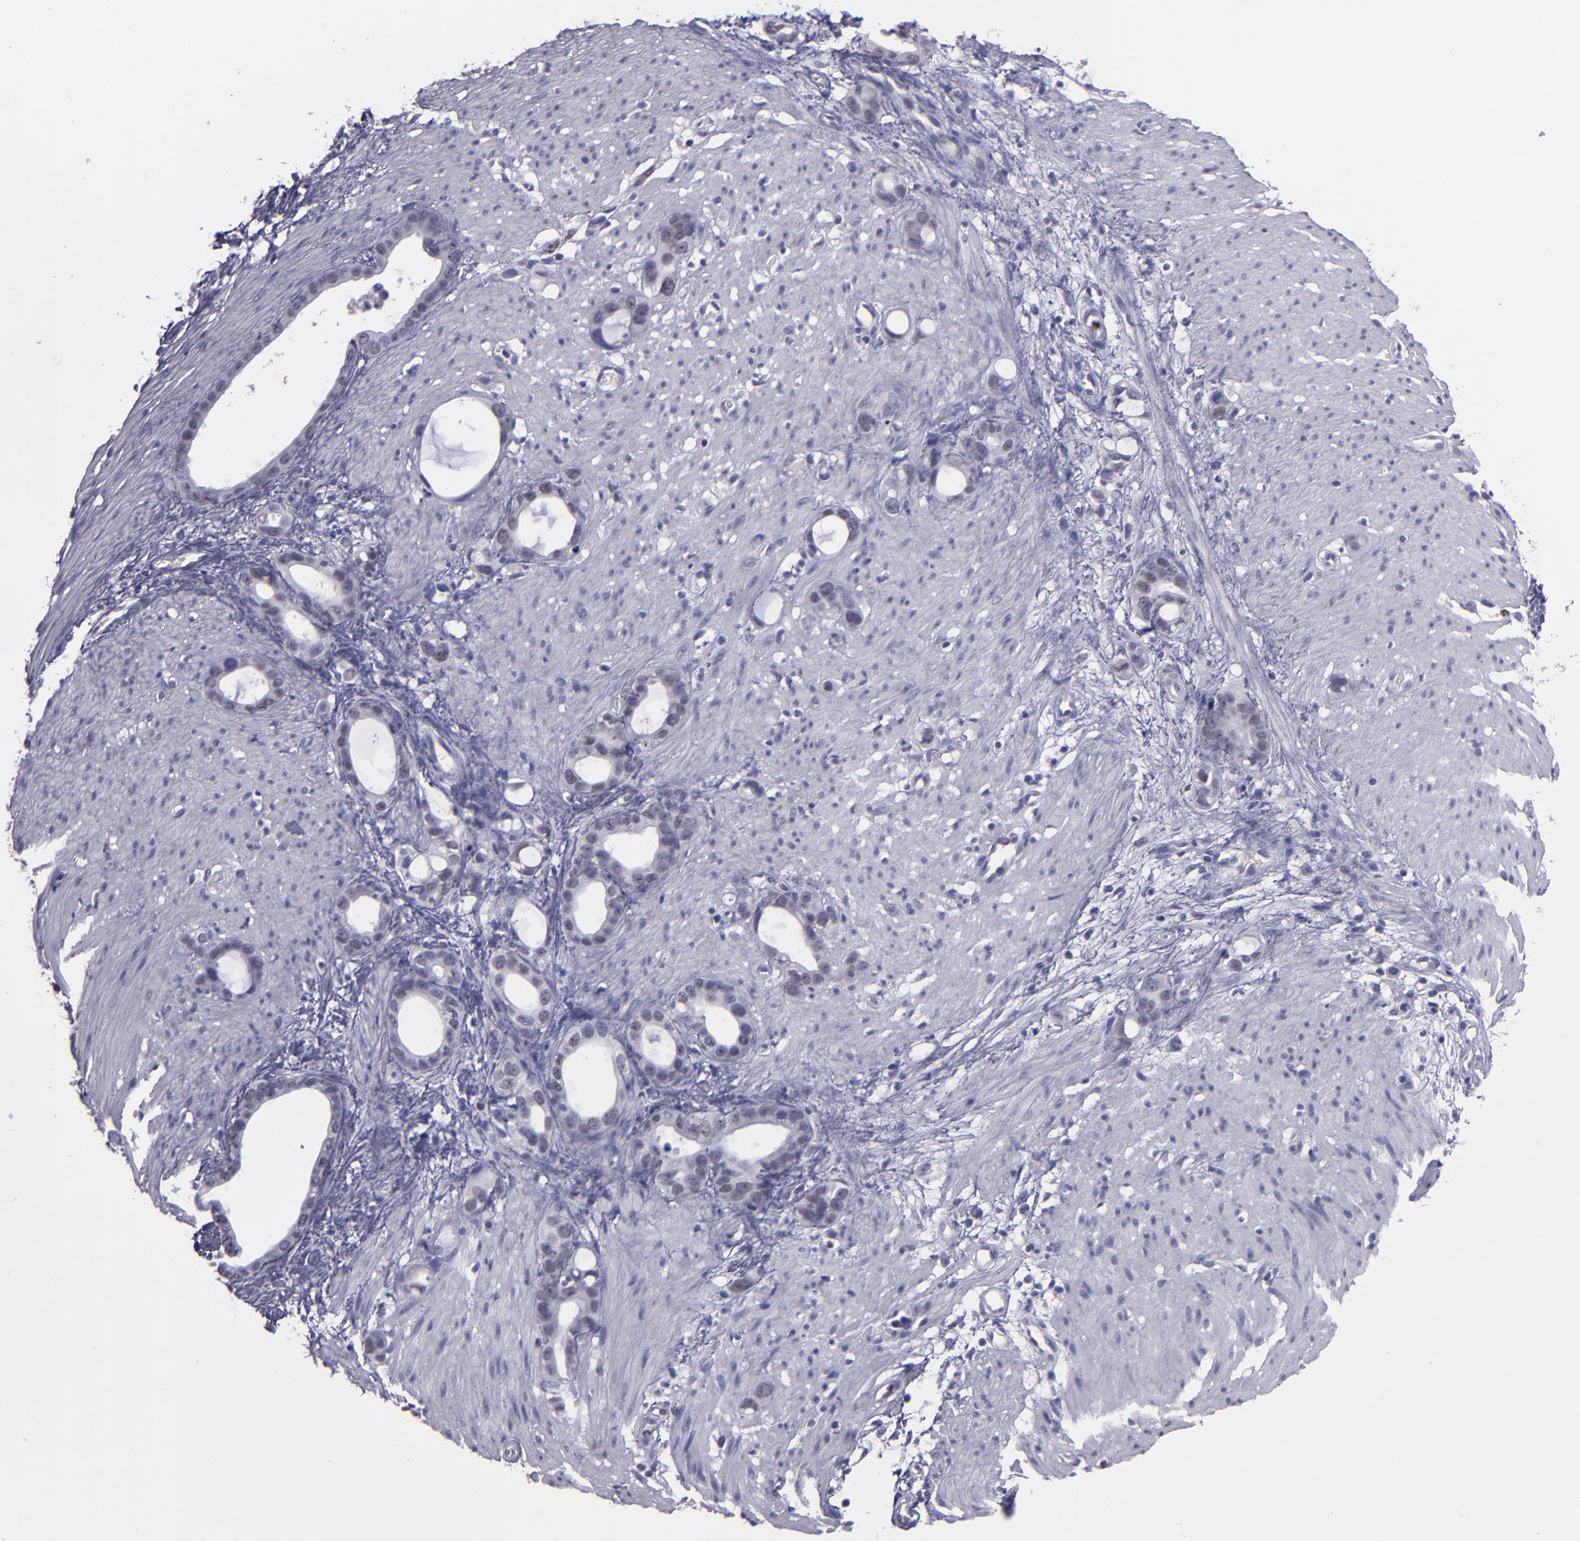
{"staining": {"intensity": "negative", "quantity": "none", "location": "none"}, "tissue": "stomach cancer", "cell_type": "Tumor cells", "image_type": "cancer", "snomed": [{"axis": "morphology", "description": "Adenocarcinoma, NOS"}, {"axis": "topography", "description": "Stomach"}], "caption": "Stomach cancer (adenocarcinoma) stained for a protein using IHC demonstrates no staining tumor cells.", "gene": "CEBPE", "patient": {"sex": "female", "age": 75}}